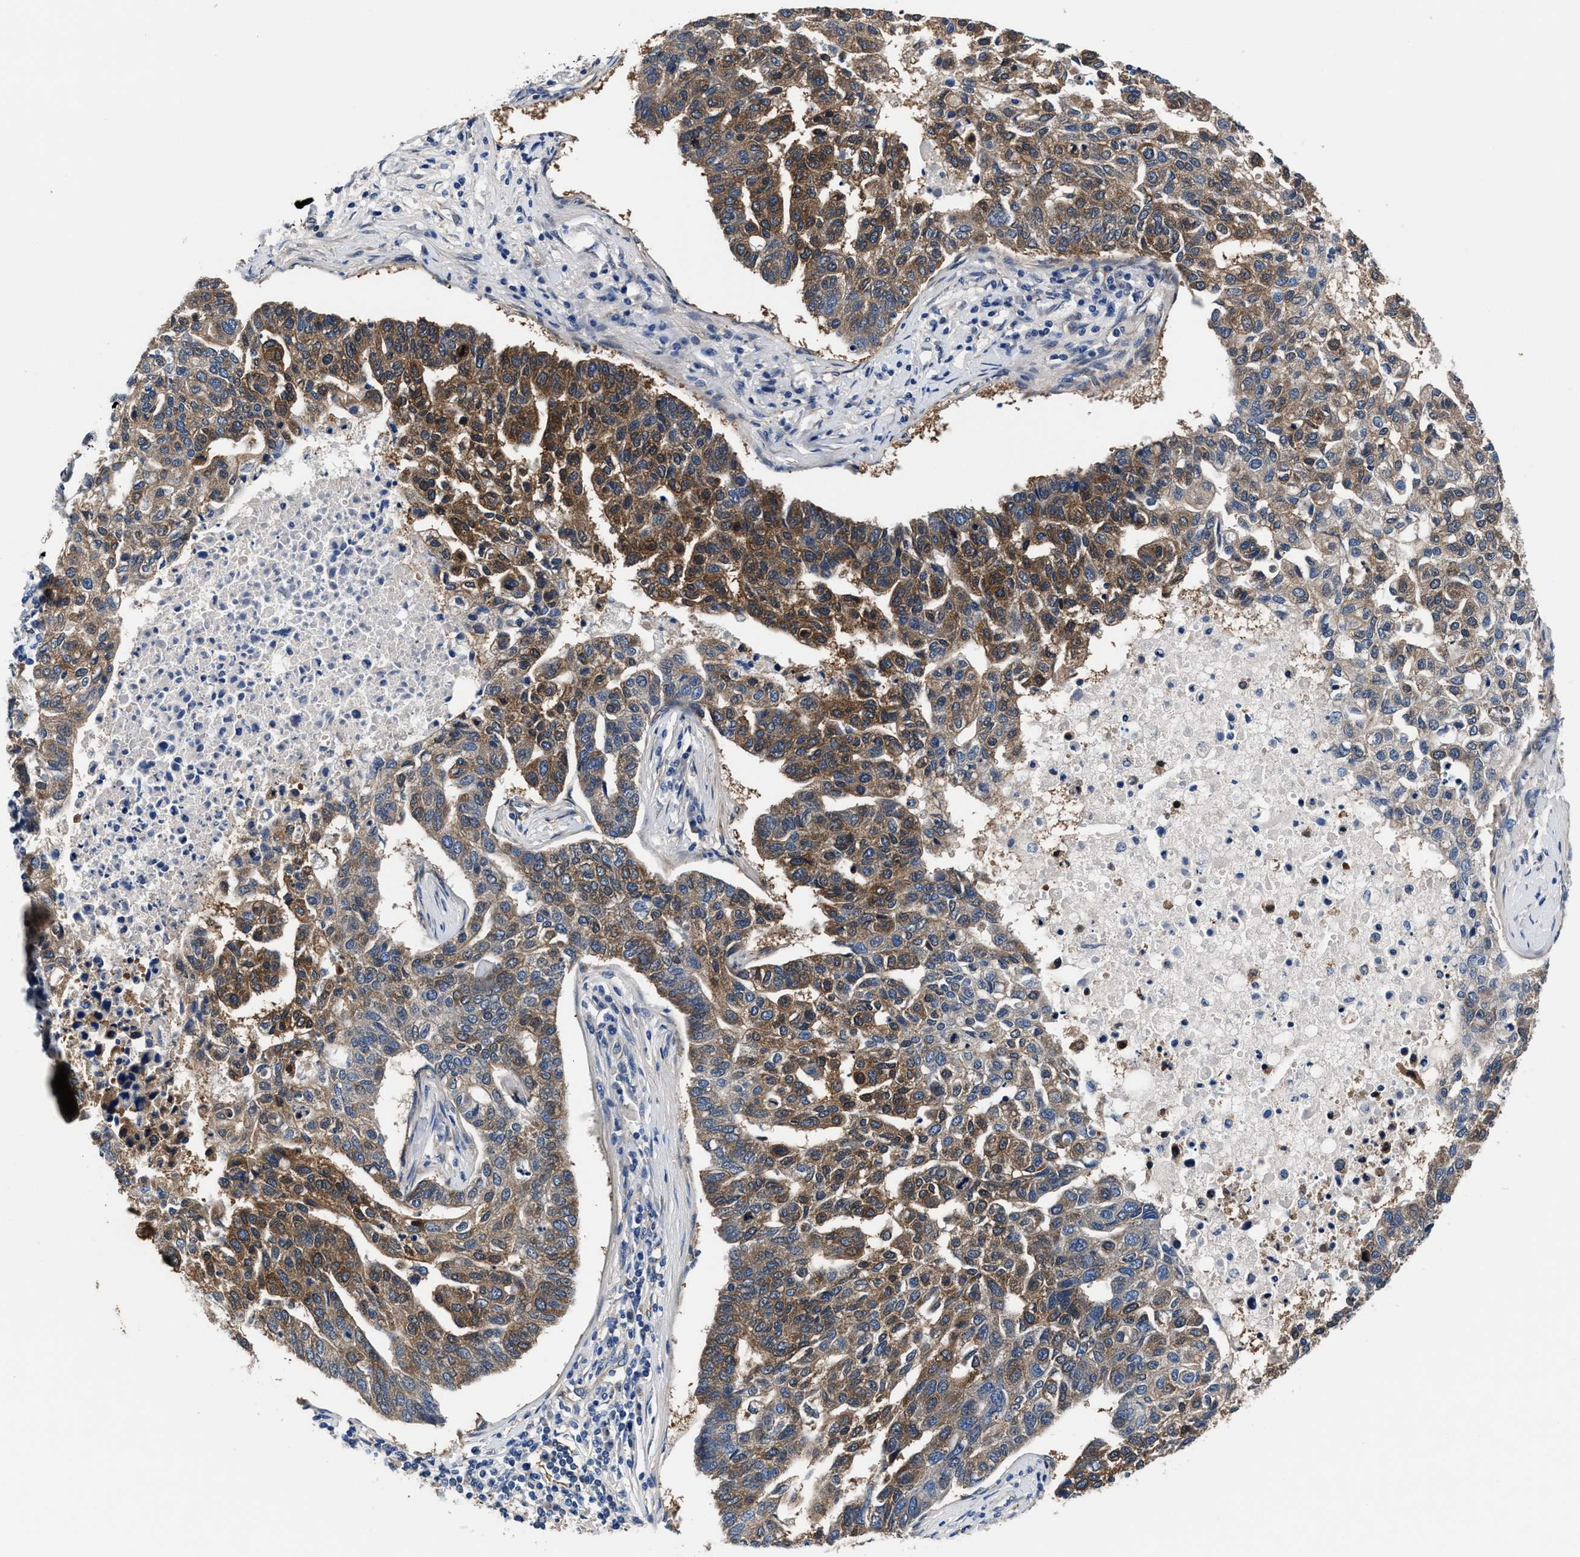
{"staining": {"intensity": "moderate", "quantity": ">75%", "location": "cytoplasmic/membranous"}, "tissue": "pancreatic cancer", "cell_type": "Tumor cells", "image_type": "cancer", "snomed": [{"axis": "morphology", "description": "Adenocarcinoma, NOS"}, {"axis": "topography", "description": "Pancreas"}], "caption": "Tumor cells display medium levels of moderate cytoplasmic/membranous expression in about >75% of cells in adenocarcinoma (pancreatic). (DAB (3,3'-diaminobenzidine) IHC, brown staining for protein, blue staining for nuclei).", "gene": "SH3GL1", "patient": {"sex": "female", "age": 61}}